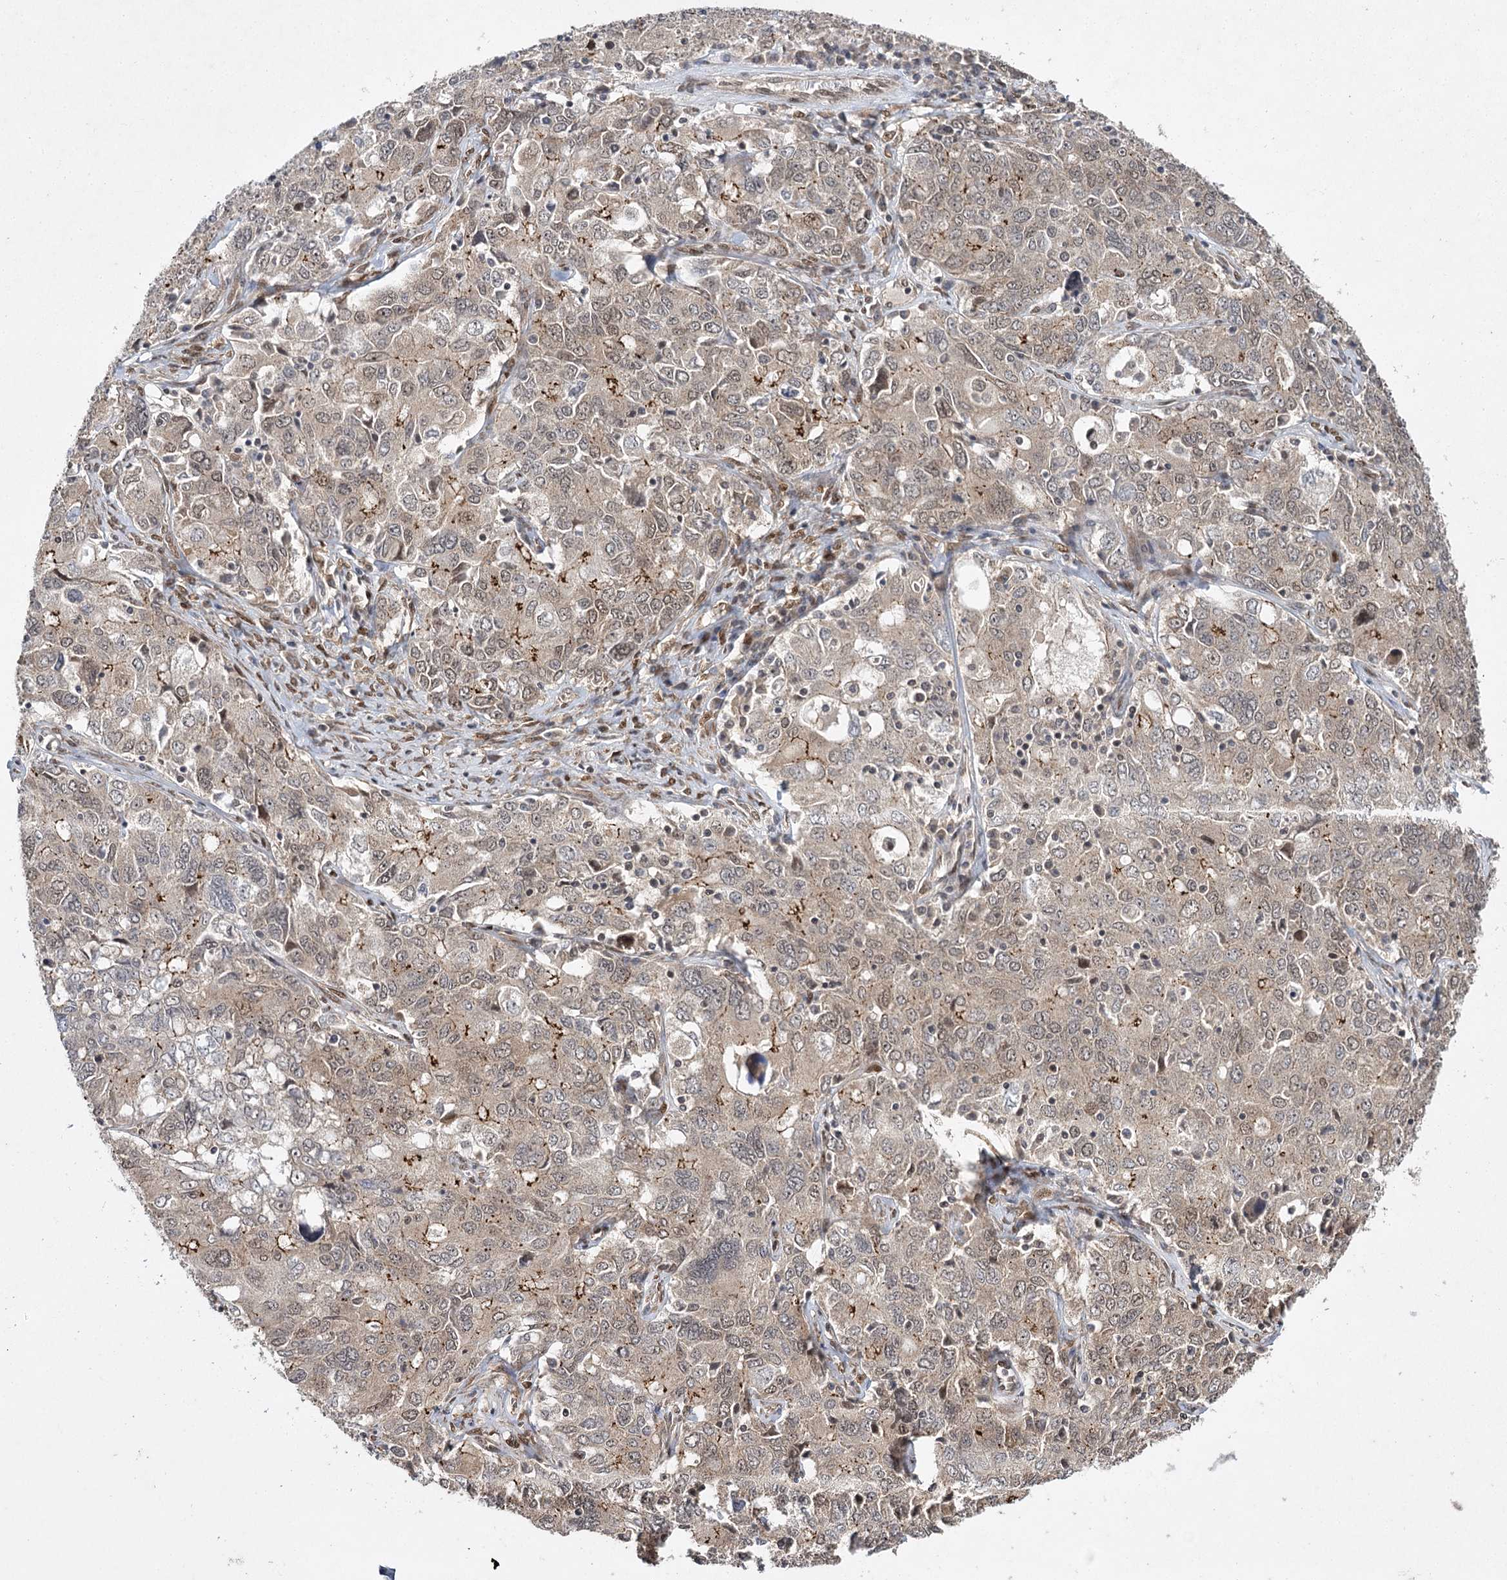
{"staining": {"intensity": "weak", "quantity": "25%-75%", "location": "cytoplasmic/membranous"}, "tissue": "ovarian cancer", "cell_type": "Tumor cells", "image_type": "cancer", "snomed": [{"axis": "morphology", "description": "Carcinoma, endometroid"}, {"axis": "topography", "description": "Ovary"}], "caption": "Weak cytoplasmic/membranous positivity for a protein is seen in about 25%-75% of tumor cells of endometroid carcinoma (ovarian) using immunohistochemistry.", "gene": "DCUN1D4", "patient": {"sex": "female", "age": 62}}